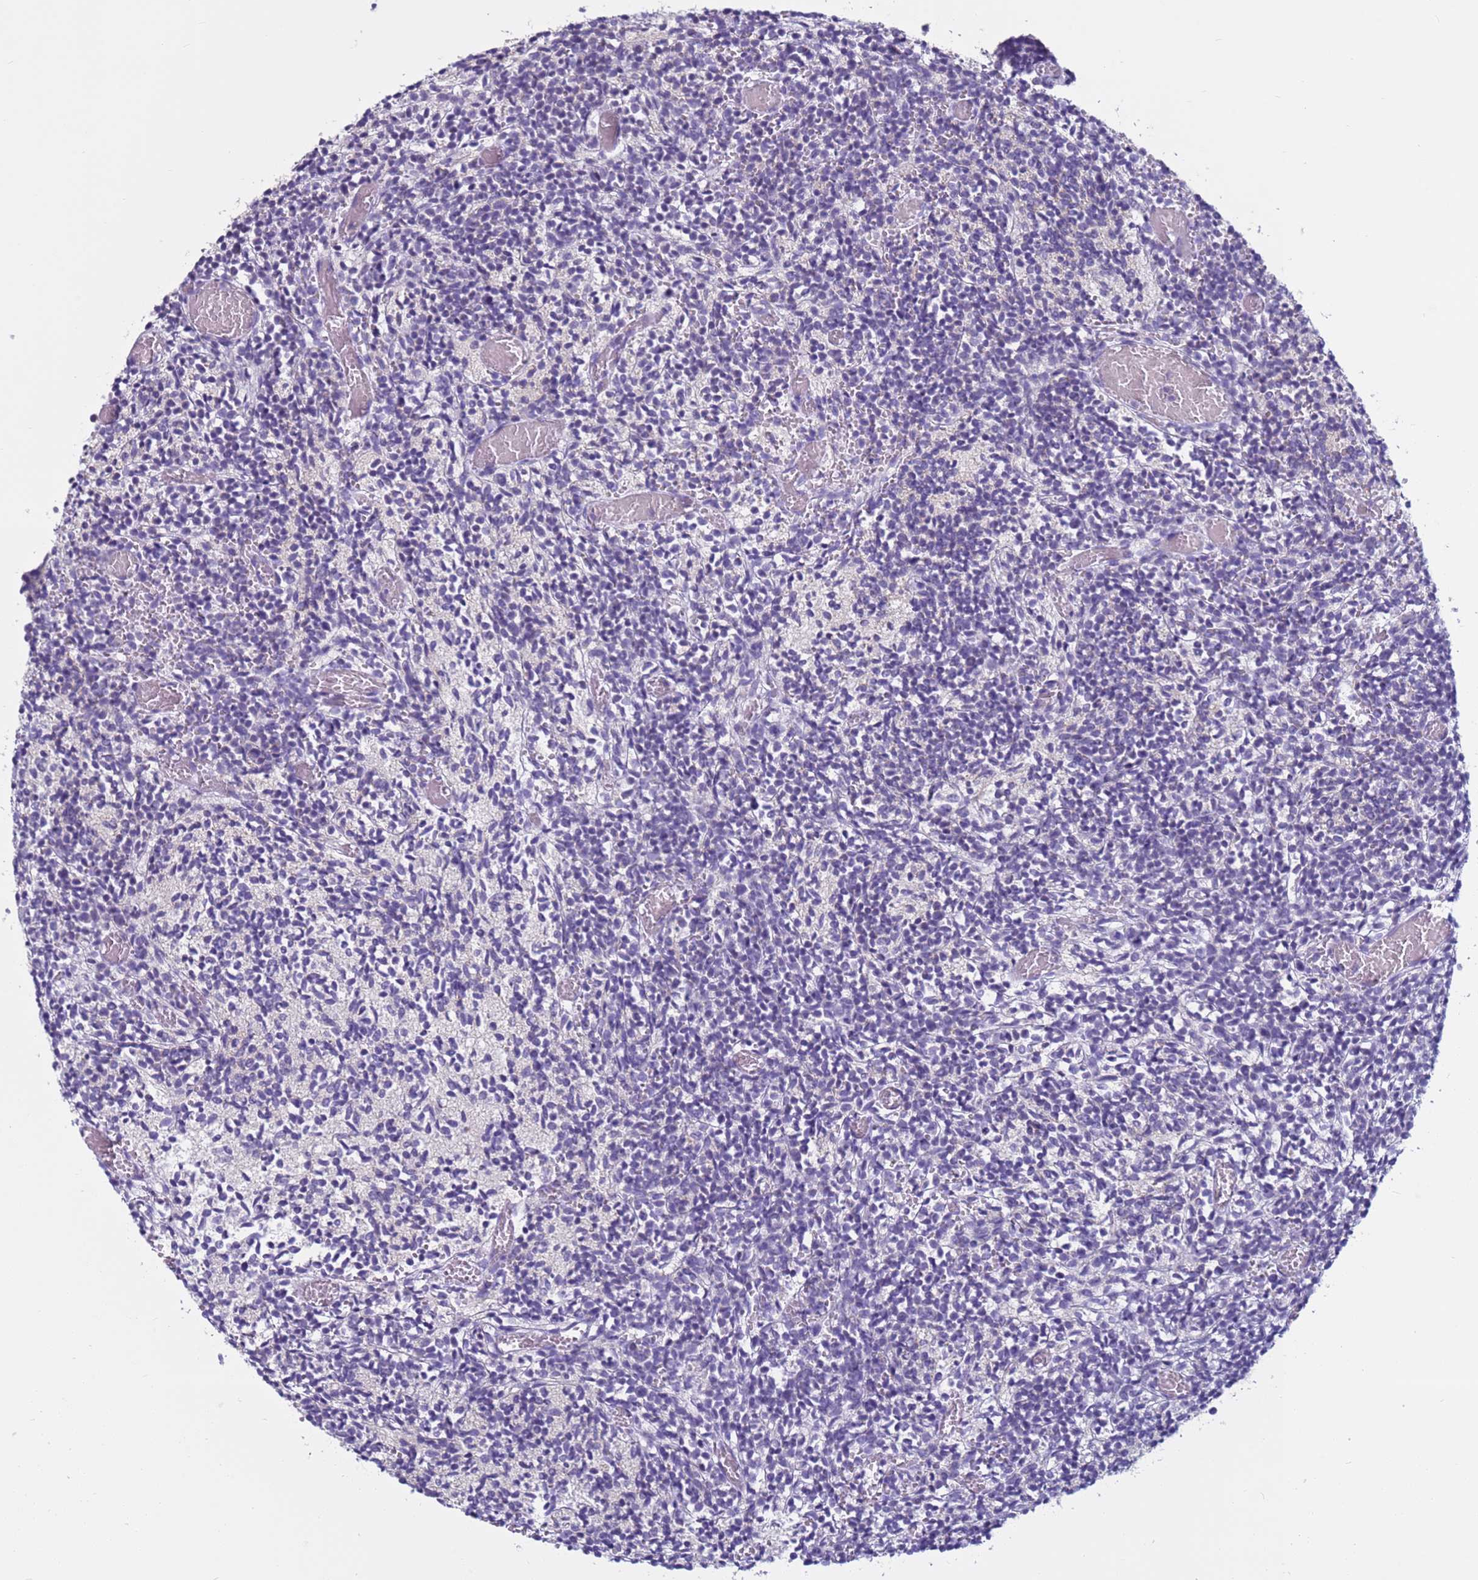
{"staining": {"intensity": "negative", "quantity": "none", "location": "none"}, "tissue": "glioma", "cell_type": "Tumor cells", "image_type": "cancer", "snomed": [{"axis": "morphology", "description": "Glioma, malignant, Low grade"}, {"axis": "topography", "description": "Brain"}], "caption": "There is no significant staining in tumor cells of malignant glioma (low-grade). (IHC, brightfield microscopy, high magnification).", "gene": "CDK2AP2", "patient": {"sex": "female", "age": 1}}